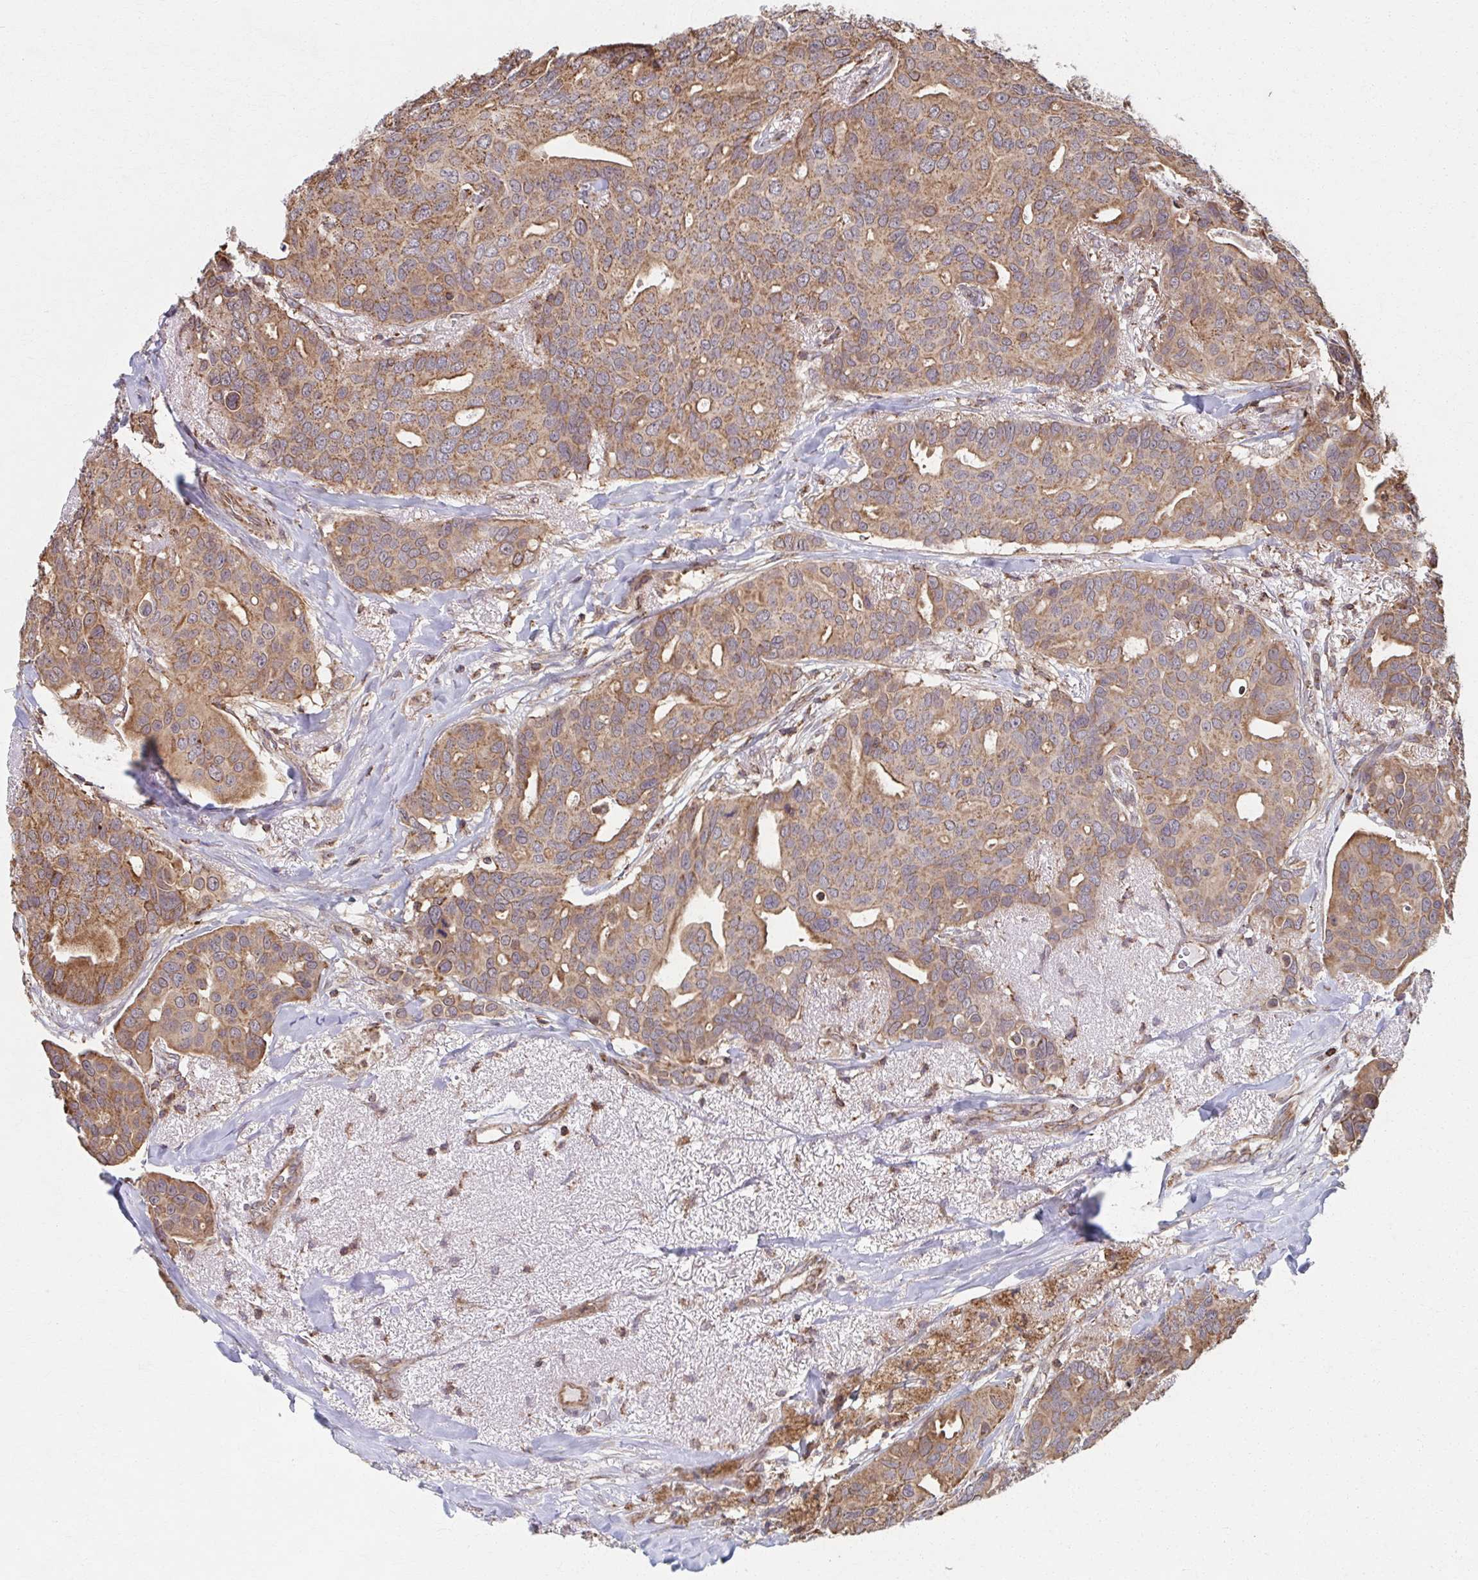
{"staining": {"intensity": "moderate", "quantity": ">75%", "location": "cytoplasmic/membranous"}, "tissue": "breast cancer", "cell_type": "Tumor cells", "image_type": "cancer", "snomed": [{"axis": "morphology", "description": "Duct carcinoma"}, {"axis": "topography", "description": "Breast"}], "caption": "Immunohistochemical staining of breast invasive ductal carcinoma shows medium levels of moderate cytoplasmic/membranous expression in approximately >75% of tumor cells.", "gene": "KLHL34", "patient": {"sex": "female", "age": 54}}